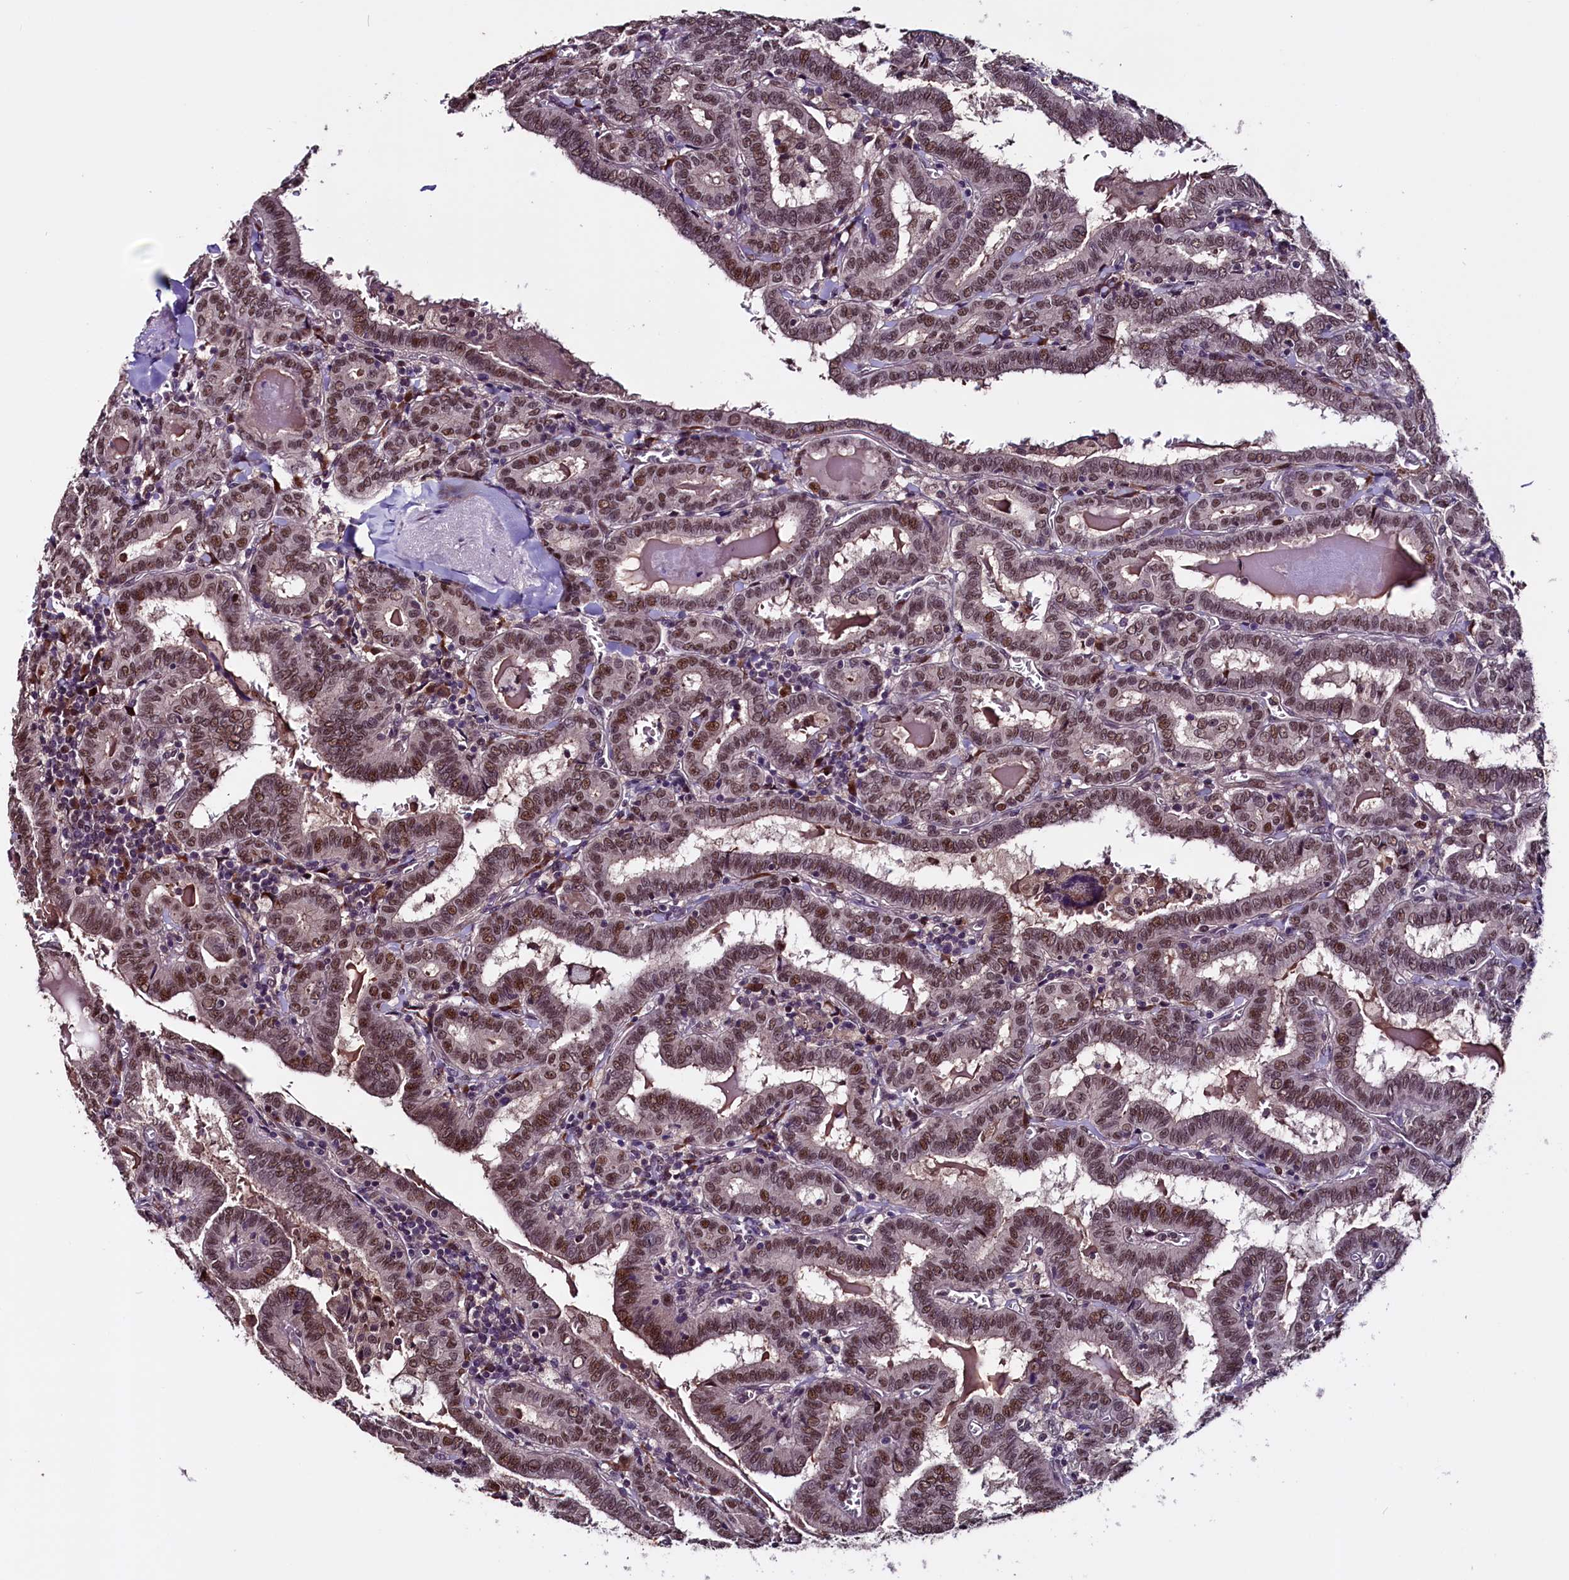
{"staining": {"intensity": "moderate", "quantity": ">75%", "location": "nuclear"}, "tissue": "thyroid cancer", "cell_type": "Tumor cells", "image_type": "cancer", "snomed": [{"axis": "morphology", "description": "Papillary adenocarcinoma, NOS"}, {"axis": "topography", "description": "Thyroid gland"}], "caption": "Thyroid cancer stained with immunohistochemistry exhibits moderate nuclear expression in about >75% of tumor cells.", "gene": "RNMT", "patient": {"sex": "female", "age": 72}}